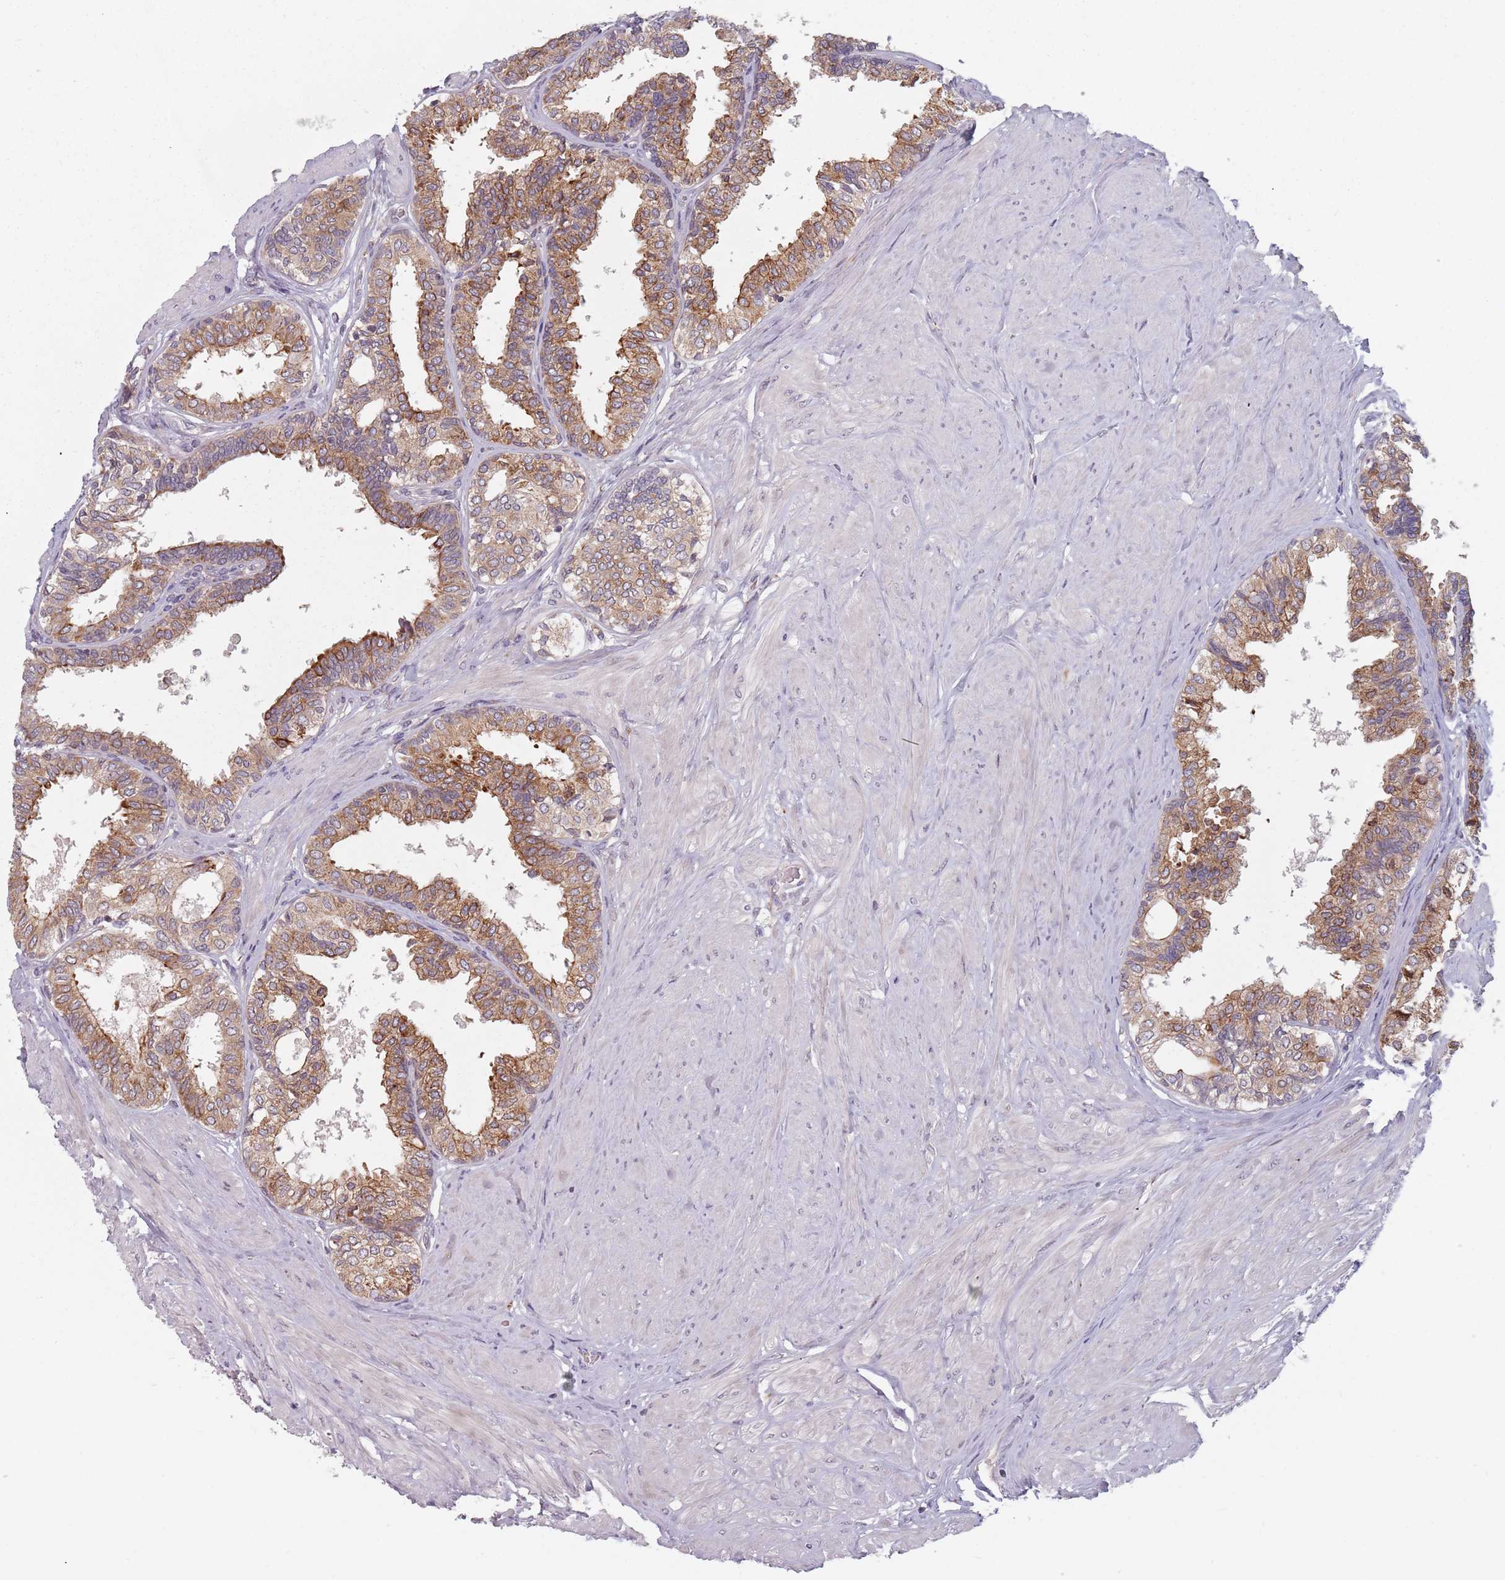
{"staining": {"intensity": "moderate", "quantity": ">75%", "location": "cytoplasmic/membranous"}, "tissue": "prostate", "cell_type": "Glandular cells", "image_type": "normal", "snomed": [{"axis": "morphology", "description": "Normal tissue, NOS"}, {"axis": "topography", "description": "Prostate"}], "caption": "Prostate stained for a protein demonstrates moderate cytoplasmic/membranous positivity in glandular cells.", "gene": "ADAL", "patient": {"sex": "male", "age": 48}}